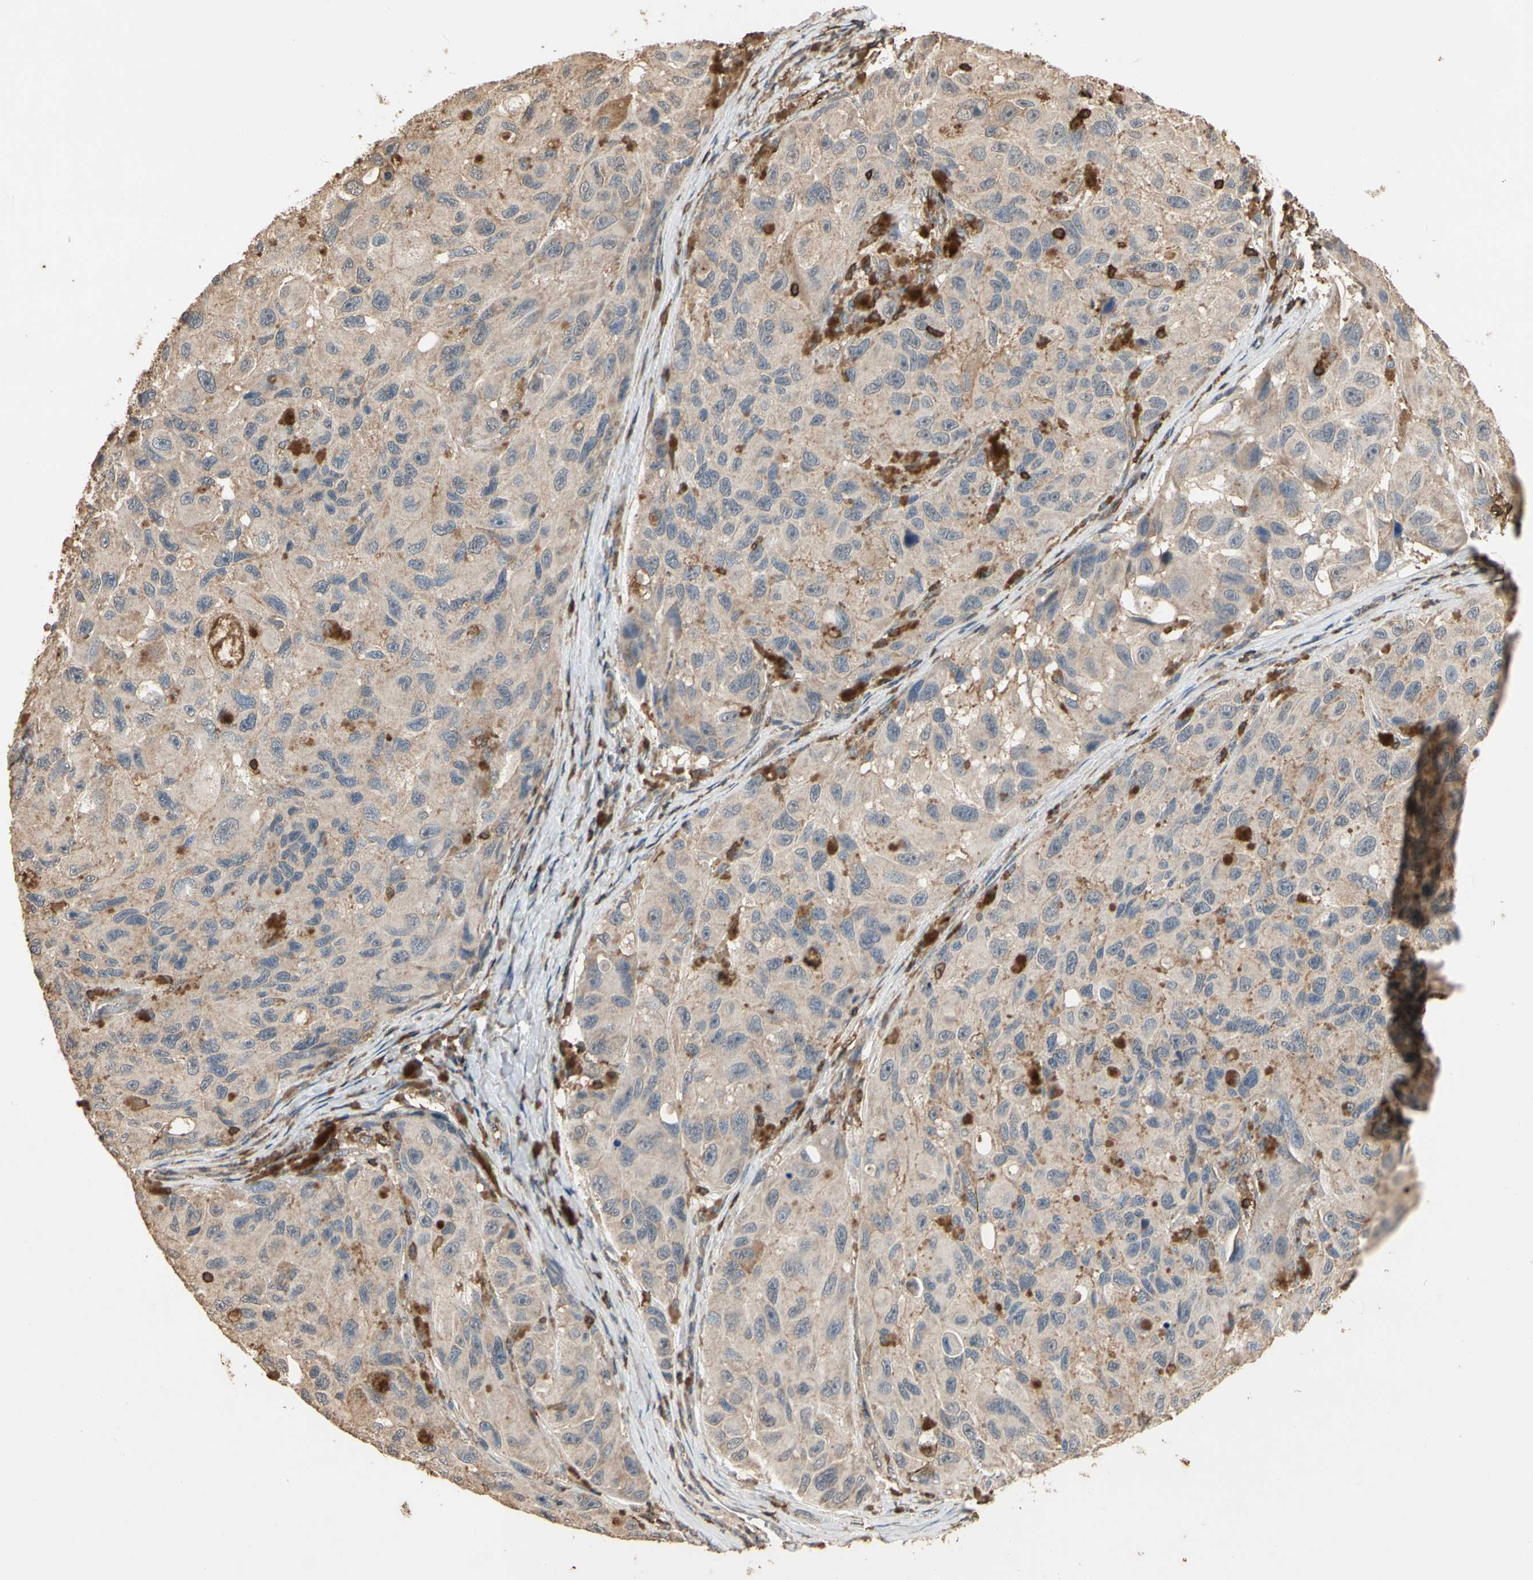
{"staining": {"intensity": "weak", "quantity": "25%-75%", "location": "cytoplasmic/membranous"}, "tissue": "melanoma", "cell_type": "Tumor cells", "image_type": "cancer", "snomed": [{"axis": "morphology", "description": "Malignant melanoma, NOS"}, {"axis": "topography", "description": "Skin"}], "caption": "Immunohistochemistry histopathology image of human malignant melanoma stained for a protein (brown), which shows low levels of weak cytoplasmic/membranous staining in approximately 25%-75% of tumor cells.", "gene": "MAP3K10", "patient": {"sex": "female", "age": 73}}